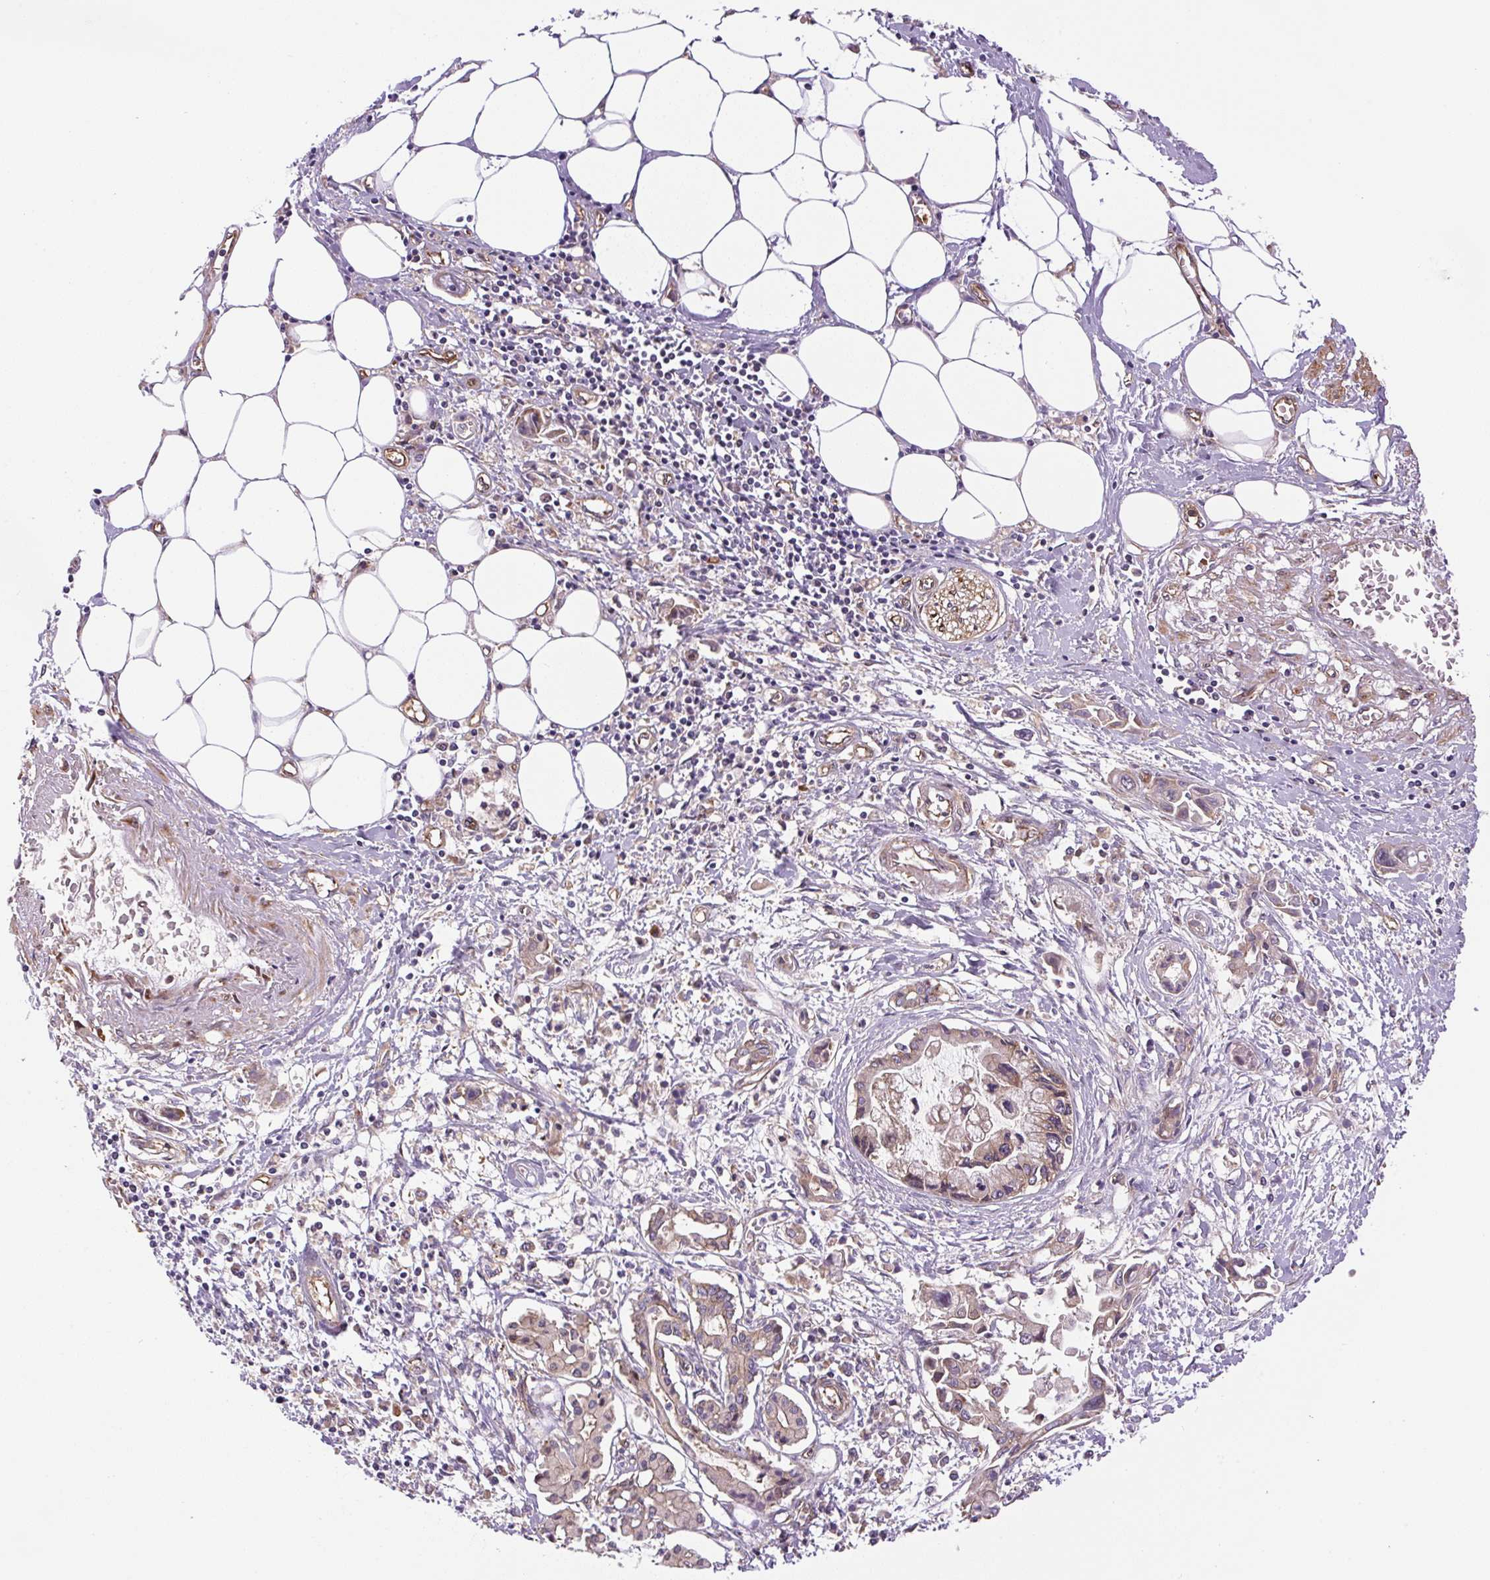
{"staining": {"intensity": "weak", "quantity": "25%-75%", "location": "cytoplasmic/membranous"}, "tissue": "pancreatic cancer", "cell_type": "Tumor cells", "image_type": "cancer", "snomed": [{"axis": "morphology", "description": "Adenocarcinoma, NOS"}, {"axis": "topography", "description": "Pancreas"}], "caption": "Brown immunohistochemical staining in human pancreatic cancer demonstrates weak cytoplasmic/membranous positivity in approximately 25%-75% of tumor cells. (brown staining indicates protein expression, while blue staining denotes nuclei).", "gene": "SEPTIN10", "patient": {"sex": "male", "age": 84}}